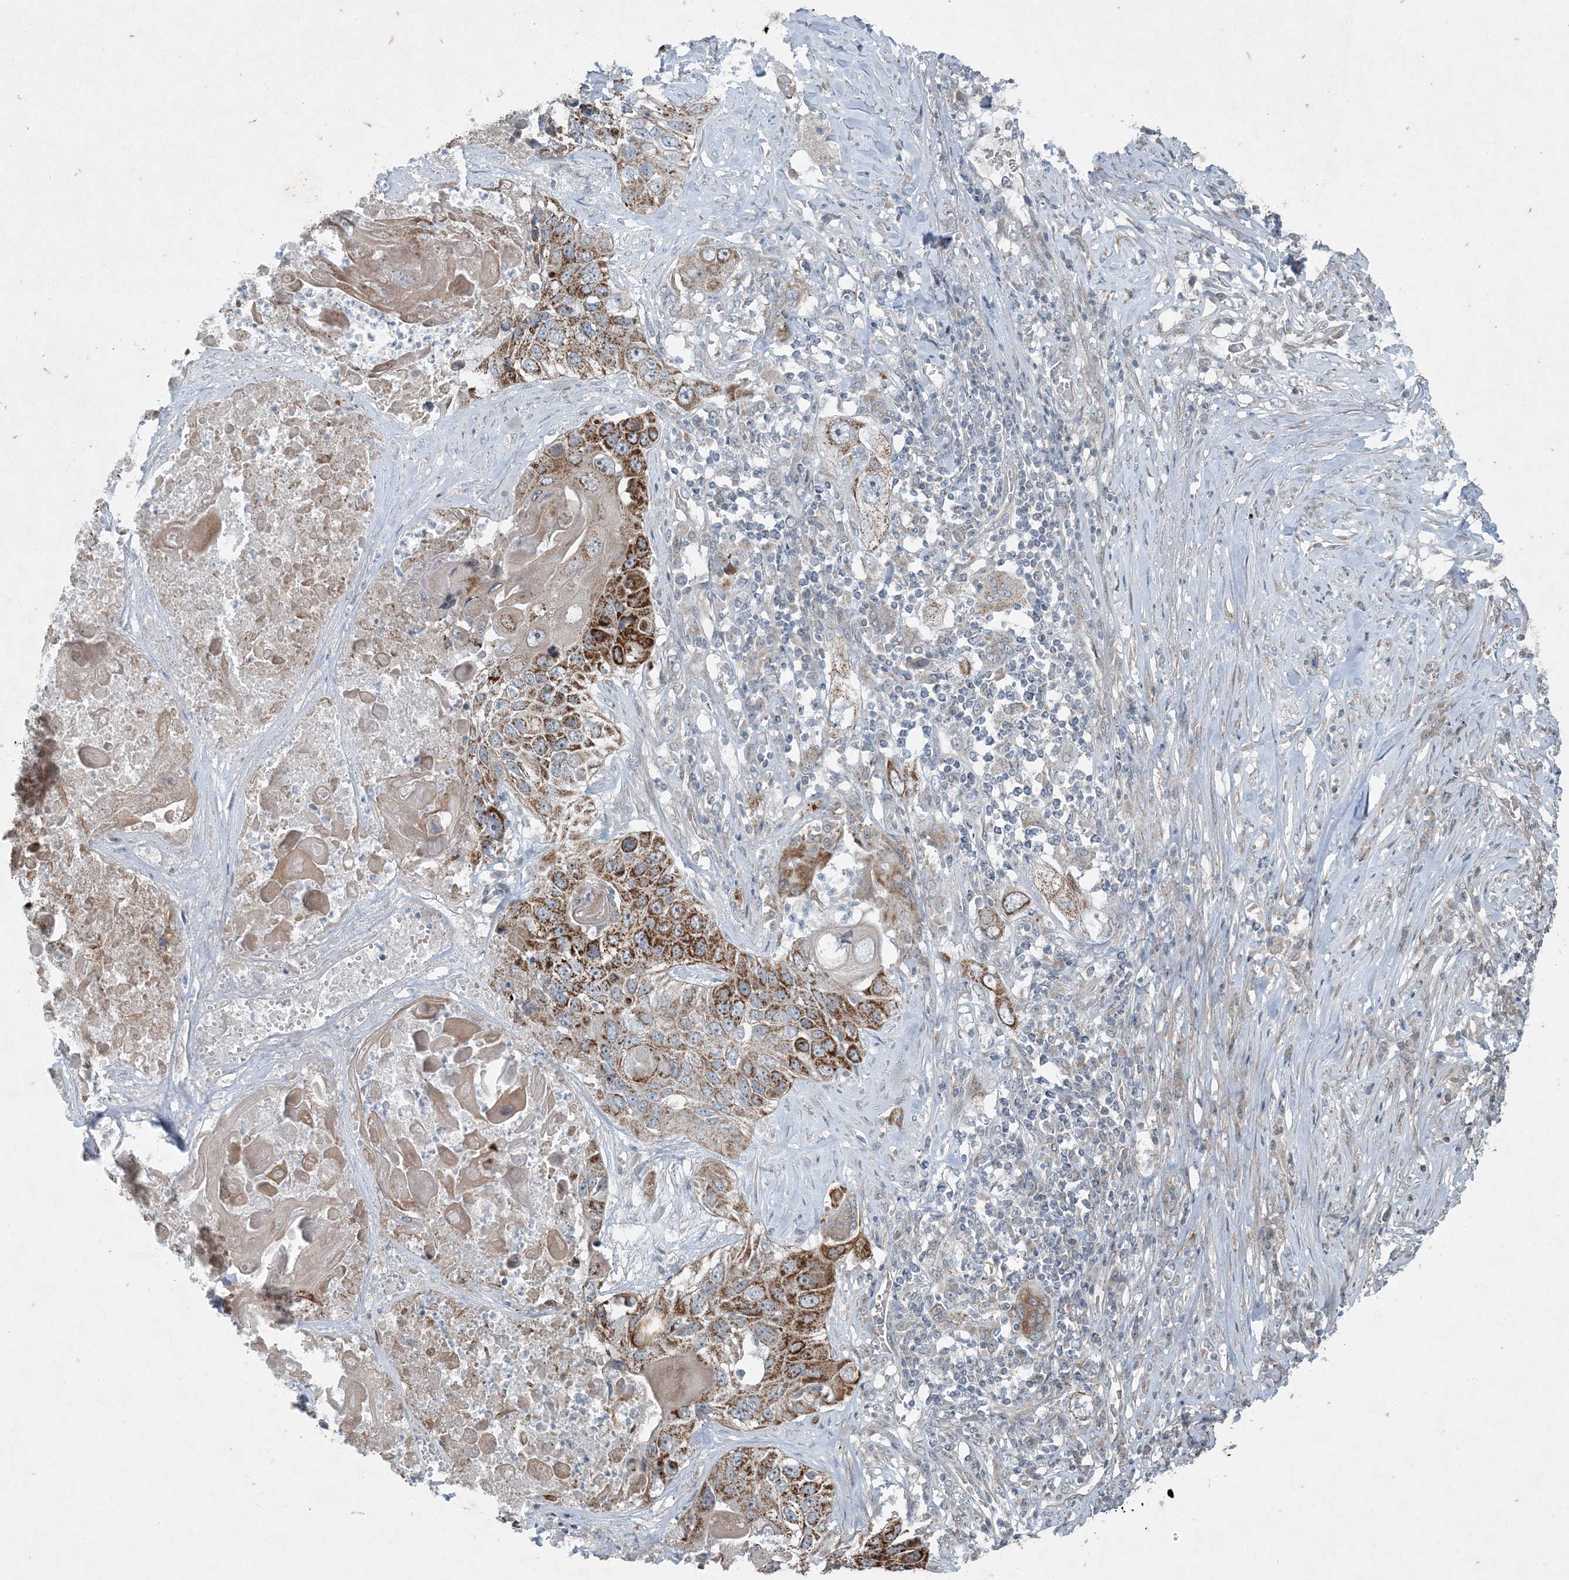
{"staining": {"intensity": "strong", "quantity": "25%-75%", "location": "cytoplasmic/membranous"}, "tissue": "lung cancer", "cell_type": "Tumor cells", "image_type": "cancer", "snomed": [{"axis": "morphology", "description": "Squamous cell carcinoma, NOS"}, {"axis": "topography", "description": "Lung"}], "caption": "This micrograph displays immunohistochemistry (IHC) staining of lung squamous cell carcinoma, with high strong cytoplasmic/membranous expression in approximately 25%-75% of tumor cells.", "gene": "PC", "patient": {"sex": "male", "age": 61}}